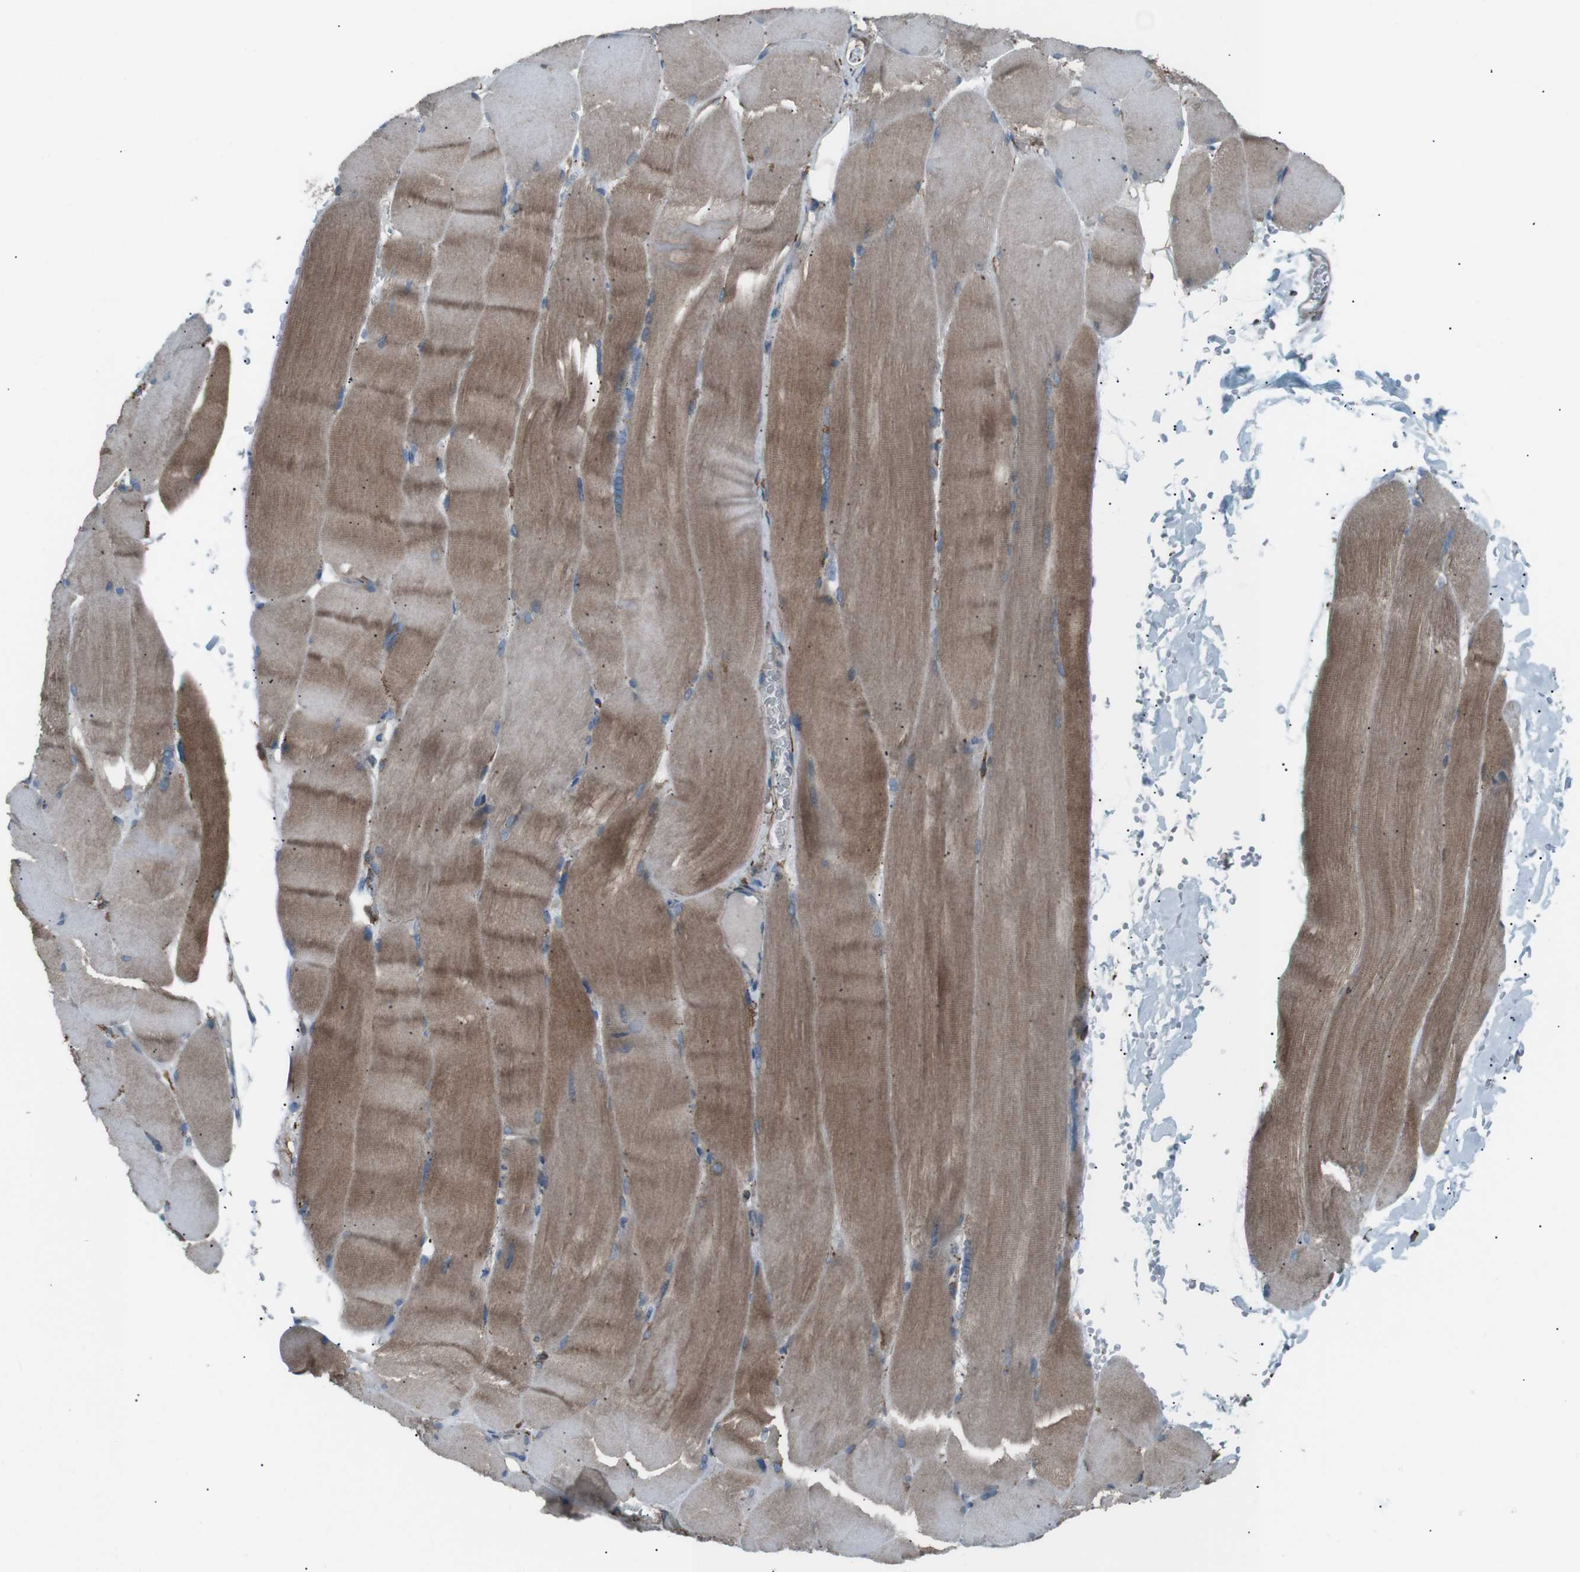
{"staining": {"intensity": "moderate", "quantity": ">75%", "location": "cytoplasmic/membranous"}, "tissue": "skeletal muscle", "cell_type": "Myocytes", "image_type": "normal", "snomed": [{"axis": "morphology", "description": "Normal tissue, NOS"}, {"axis": "topography", "description": "Skin"}, {"axis": "topography", "description": "Skeletal muscle"}], "caption": "DAB immunohistochemical staining of unremarkable skeletal muscle reveals moderate cytoplasmic/membranous protein expression in approximately >75% of myocytes.", "gene": "LNPK", "patient": {"sex": "male", "age": 83}}